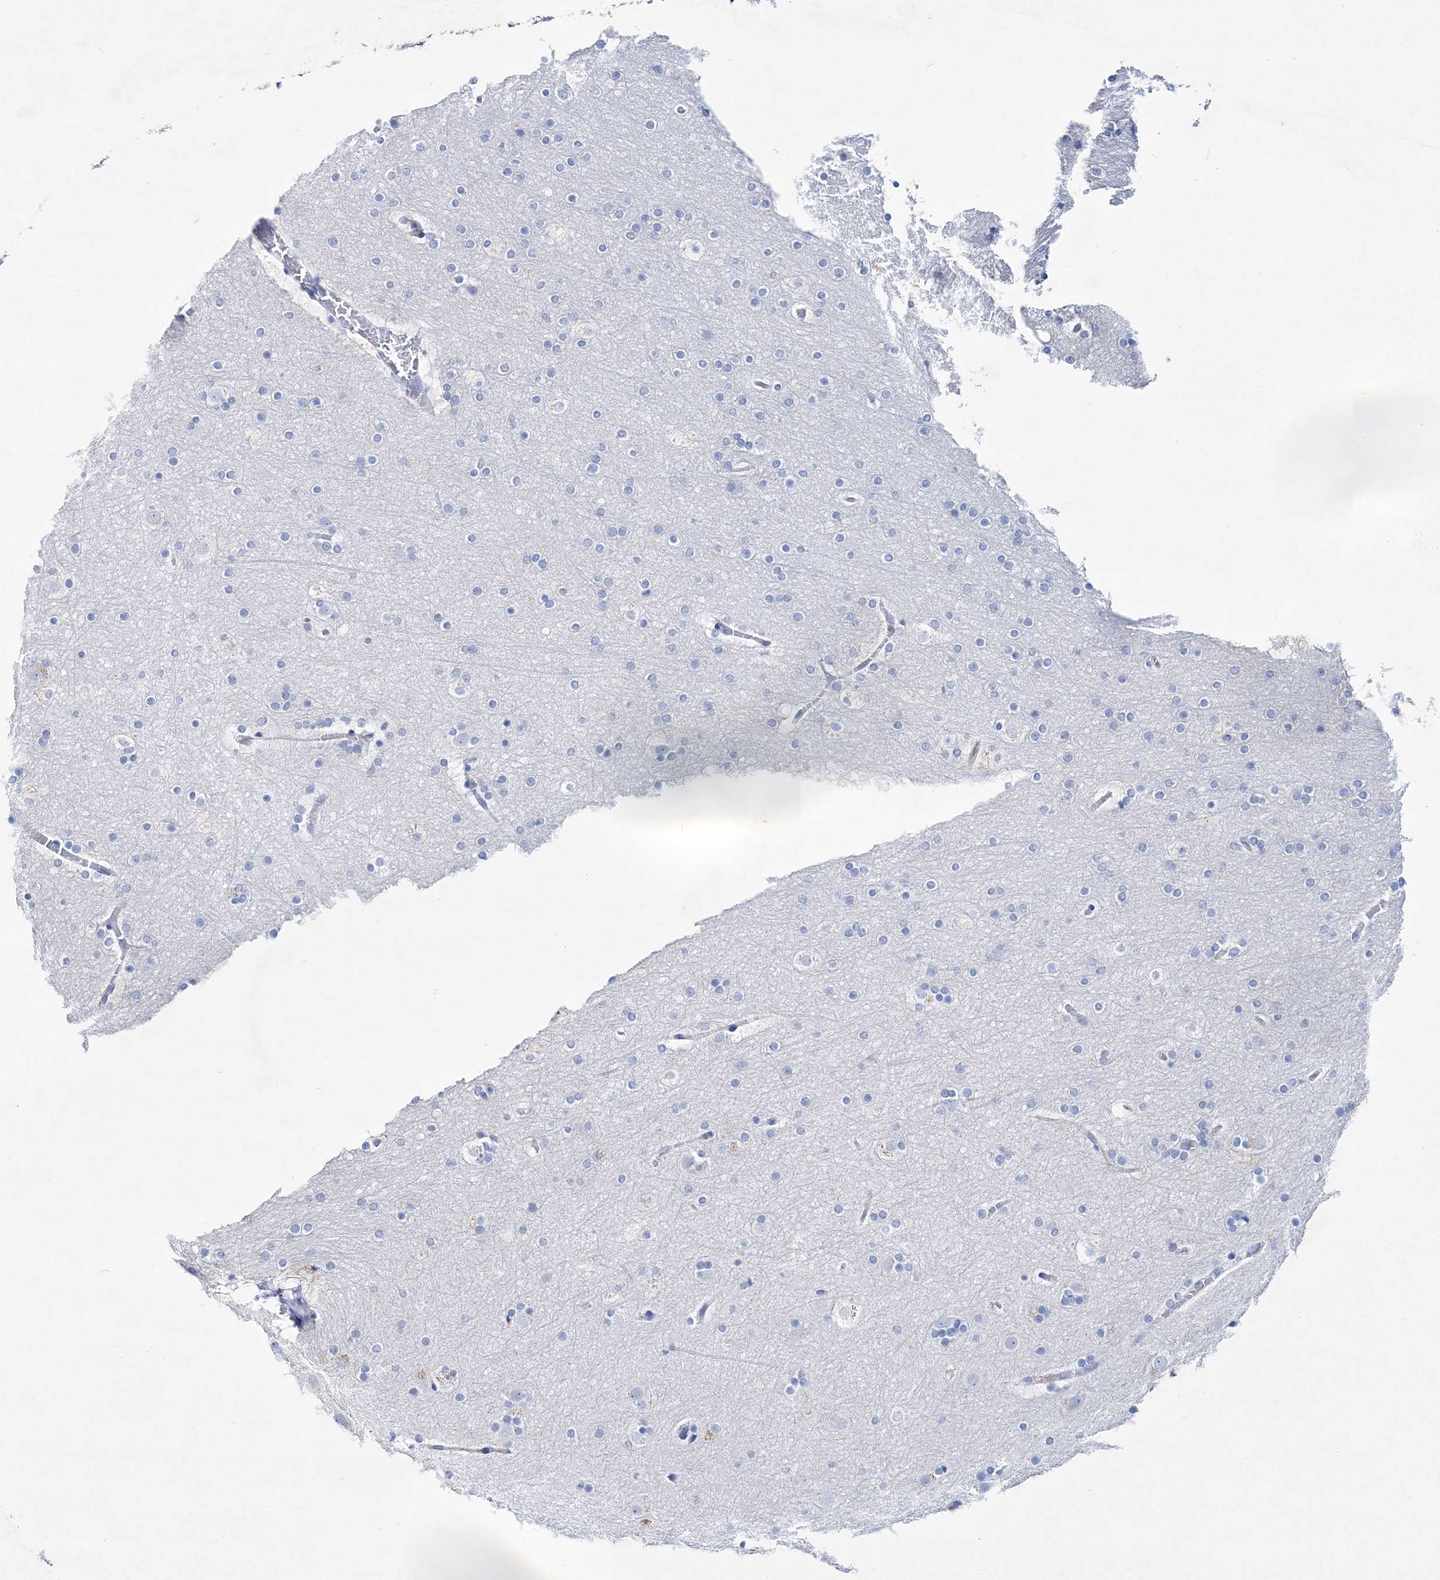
{"staining": {"intensity": "negative", "quantity": "none", "location": "none"}, "tissue": "cerebral cortex", "cell_type": "Endothelial cells", "image_type": "normal", "snomed": [{"axis": "morphology", "description": "Normal tissue, NOS"}, {"axis": "topography", "description": "Cerebral cortex"}], "caption": "Immunohistochemistry photomicrograph of normal cerebral cortex: human cerebral cortex stained with DAB displays no significant protein positivity in endothelial cells.", "gene": "SPINK7", "patient": {"sex": "male", "age": 57}}